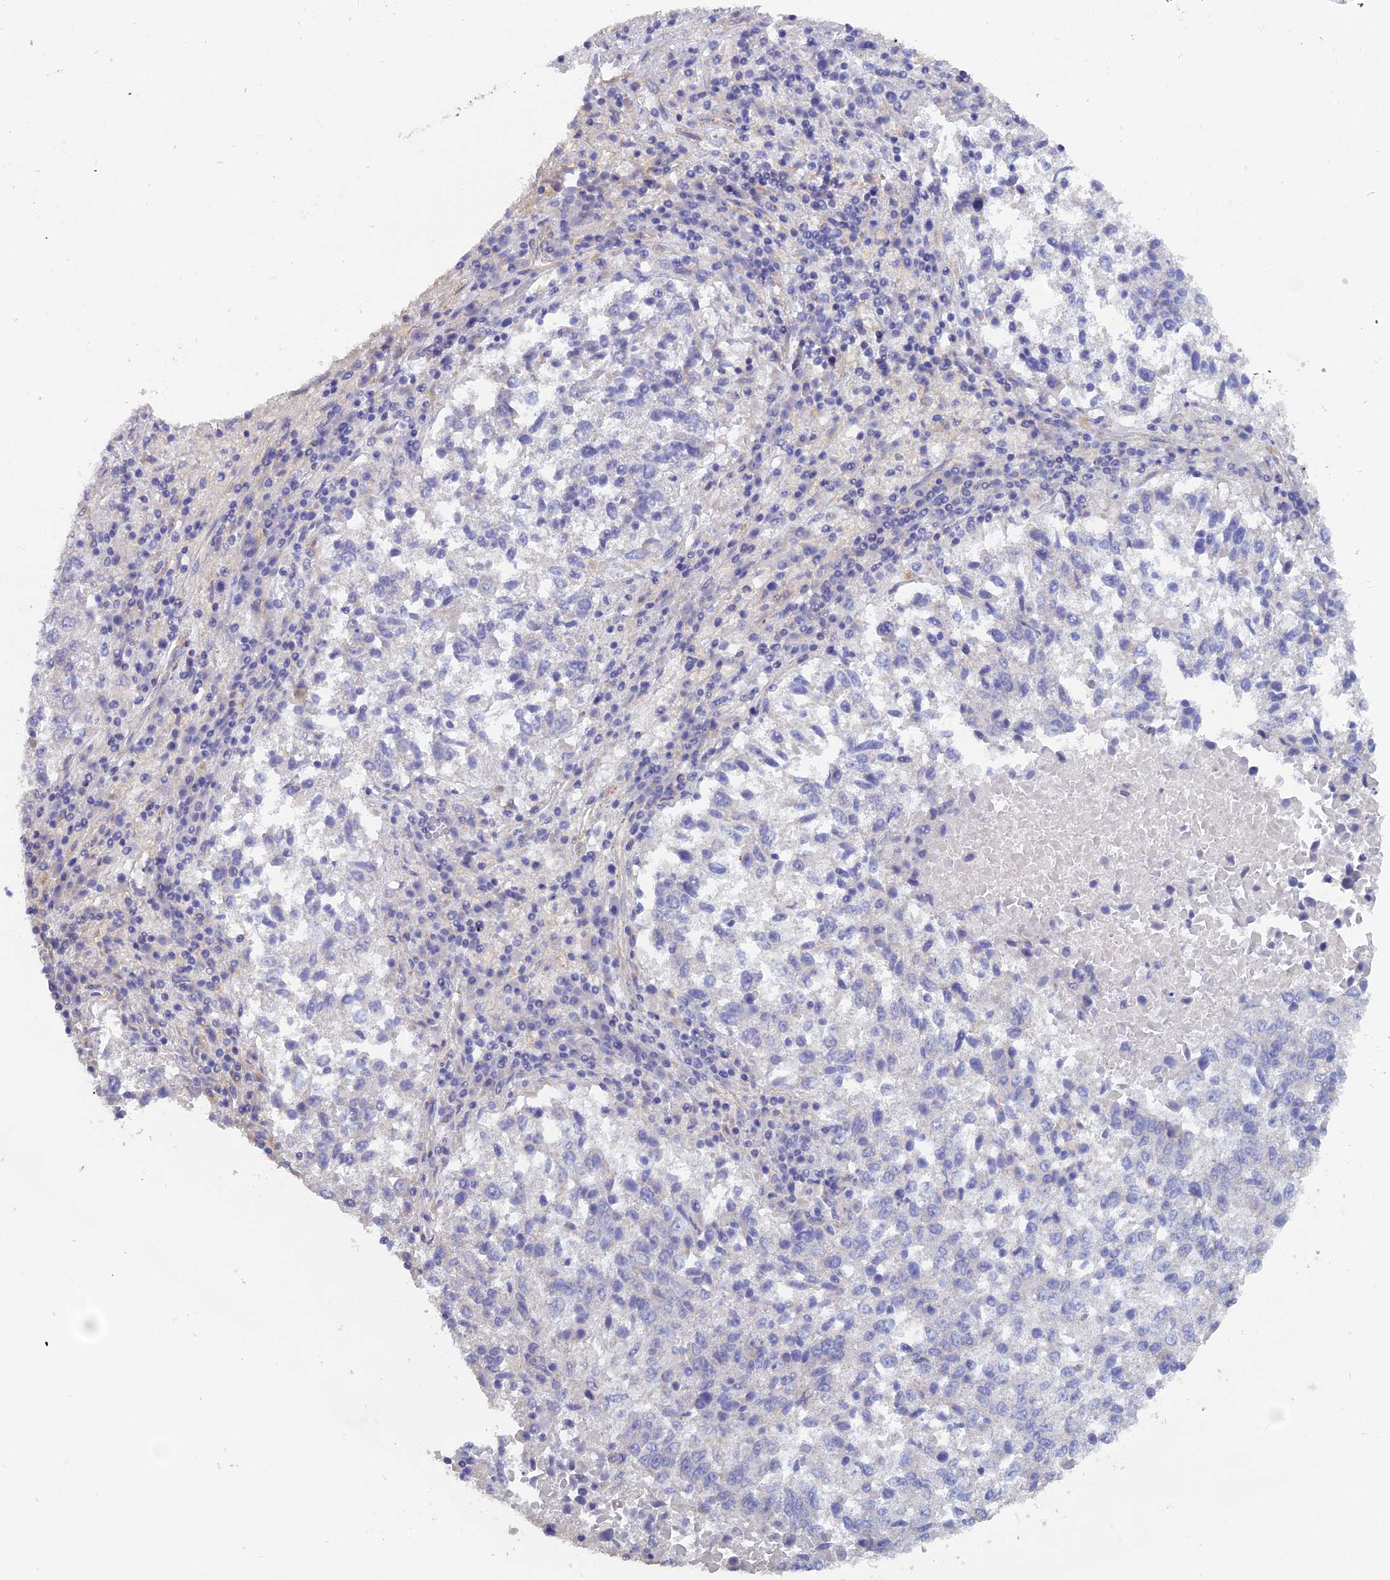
{"staining": {"intensity": "negative", "quantity": "none", "location": "none"}, "tissue": "lung cancer", "cell_type": "Tumor cells", "image_type": "cancer", "snomed": [{"axis": "morphology", "description": "Squamous cell carcinoma, NOS"}, {"axis": "topography", "description": "Lung"}], "caption": "Immunohistochemical staining of lung cancer demonstrates no significant staining in tumor cells. (DAB IHC visualized using brightfield microscopy, high magnification).", "gene": "FZR1", "patient": {"sex": "male", "age": 73}}